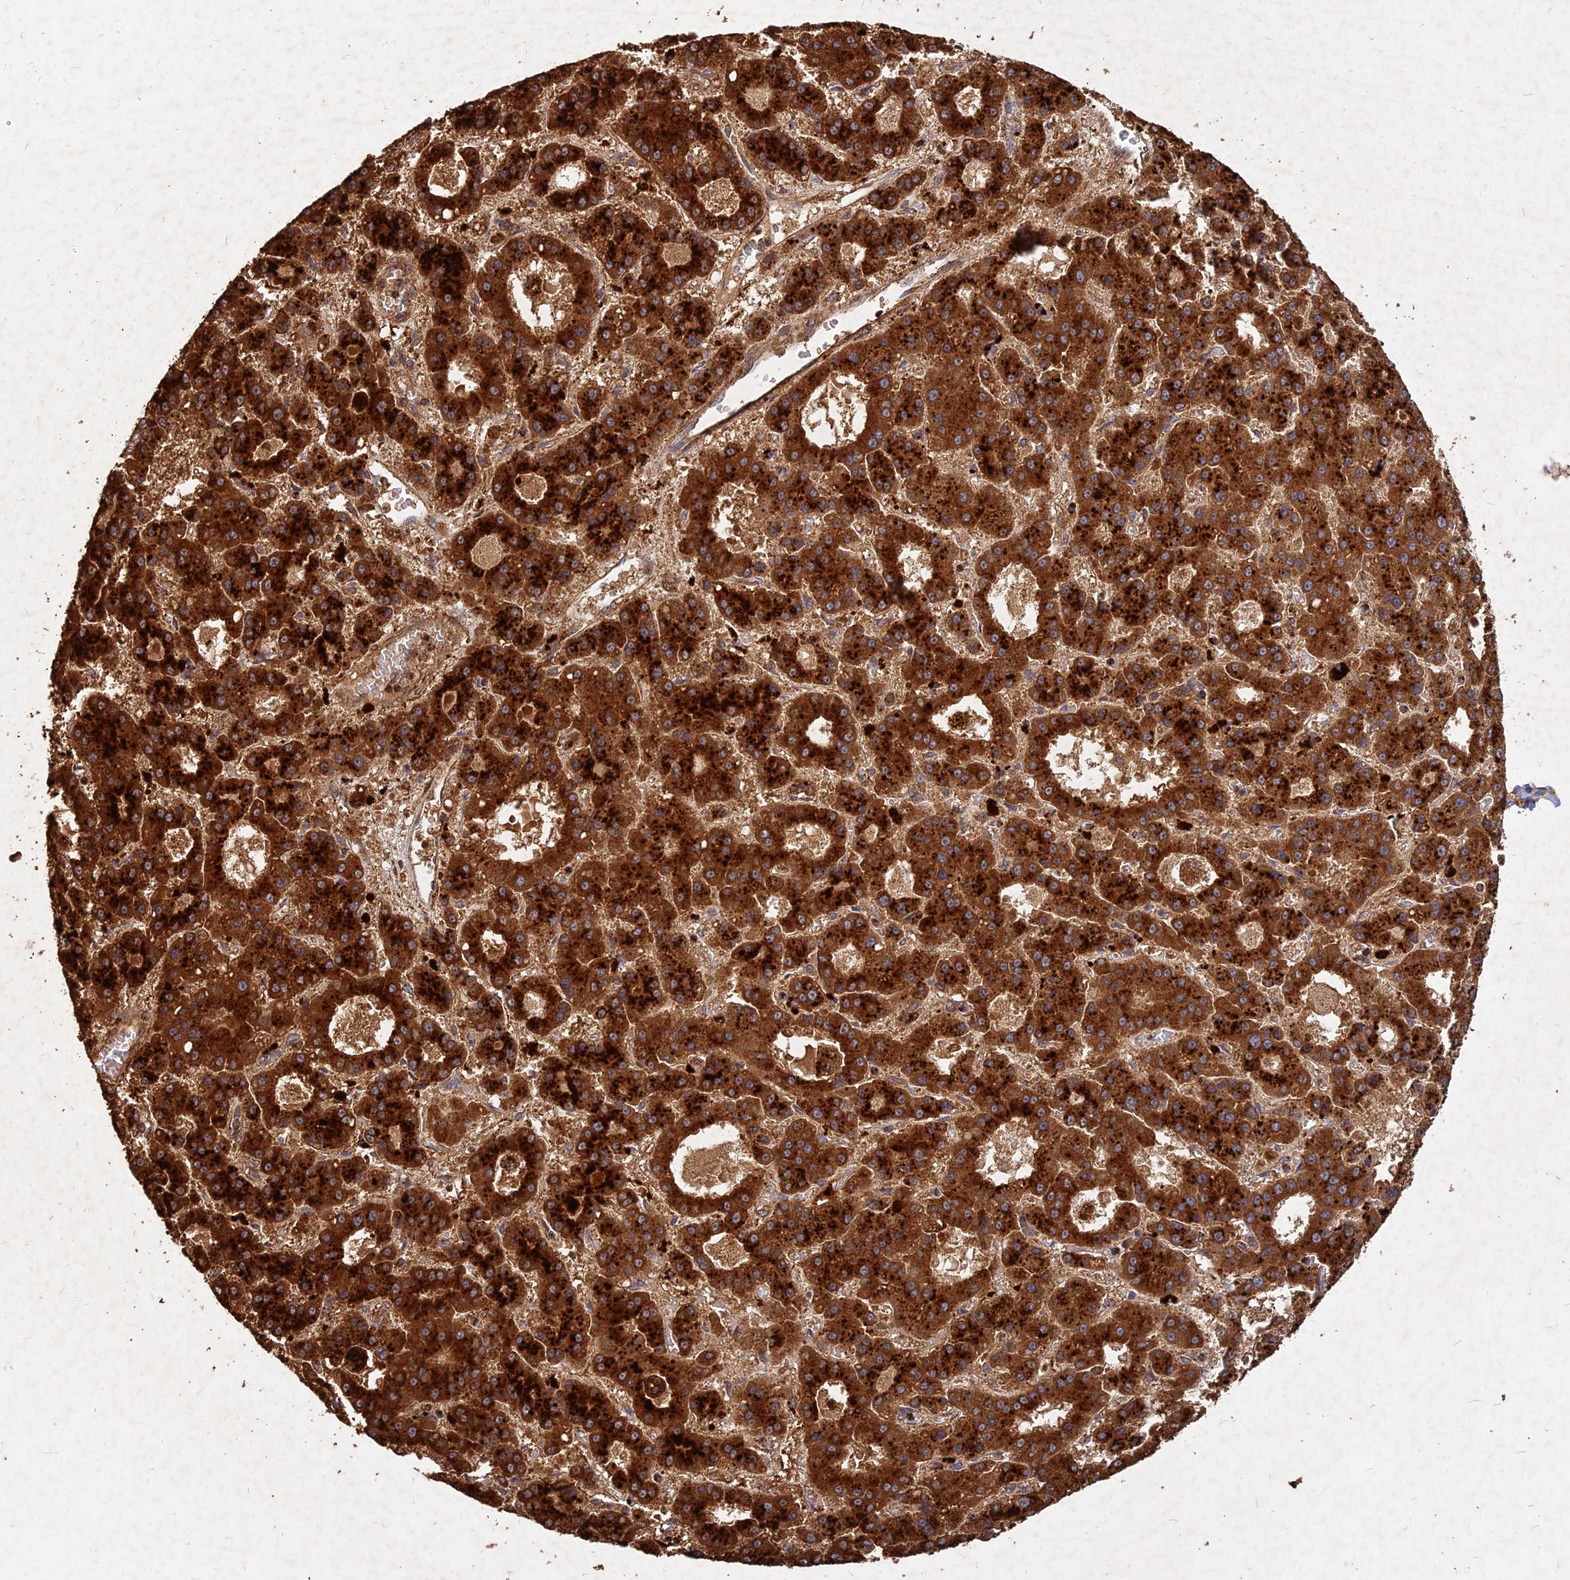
{"staining": {"intensity": "strong", "quantity": ">75%", "location": "cytoplasmic/membranous"}, "tissue": "liver cancer", "cell_type": "Tumor cells", "image_type": "cancer", "snomed": [{"axis": "morphology", "description": "Carcinoma, Hepatocellular, NOS"}, {"axis": "topography", "description": "Liver"}], "caption": "A high-resolution histopathology image shows IHC staining of hepatocellular carcinoma (liver), which exhibits strong cytoplasmic/membranous positivity in approximately >75% of tumor cells.", "gene": "UBE2W", "patient": {"sex": "male", "age": 70}}